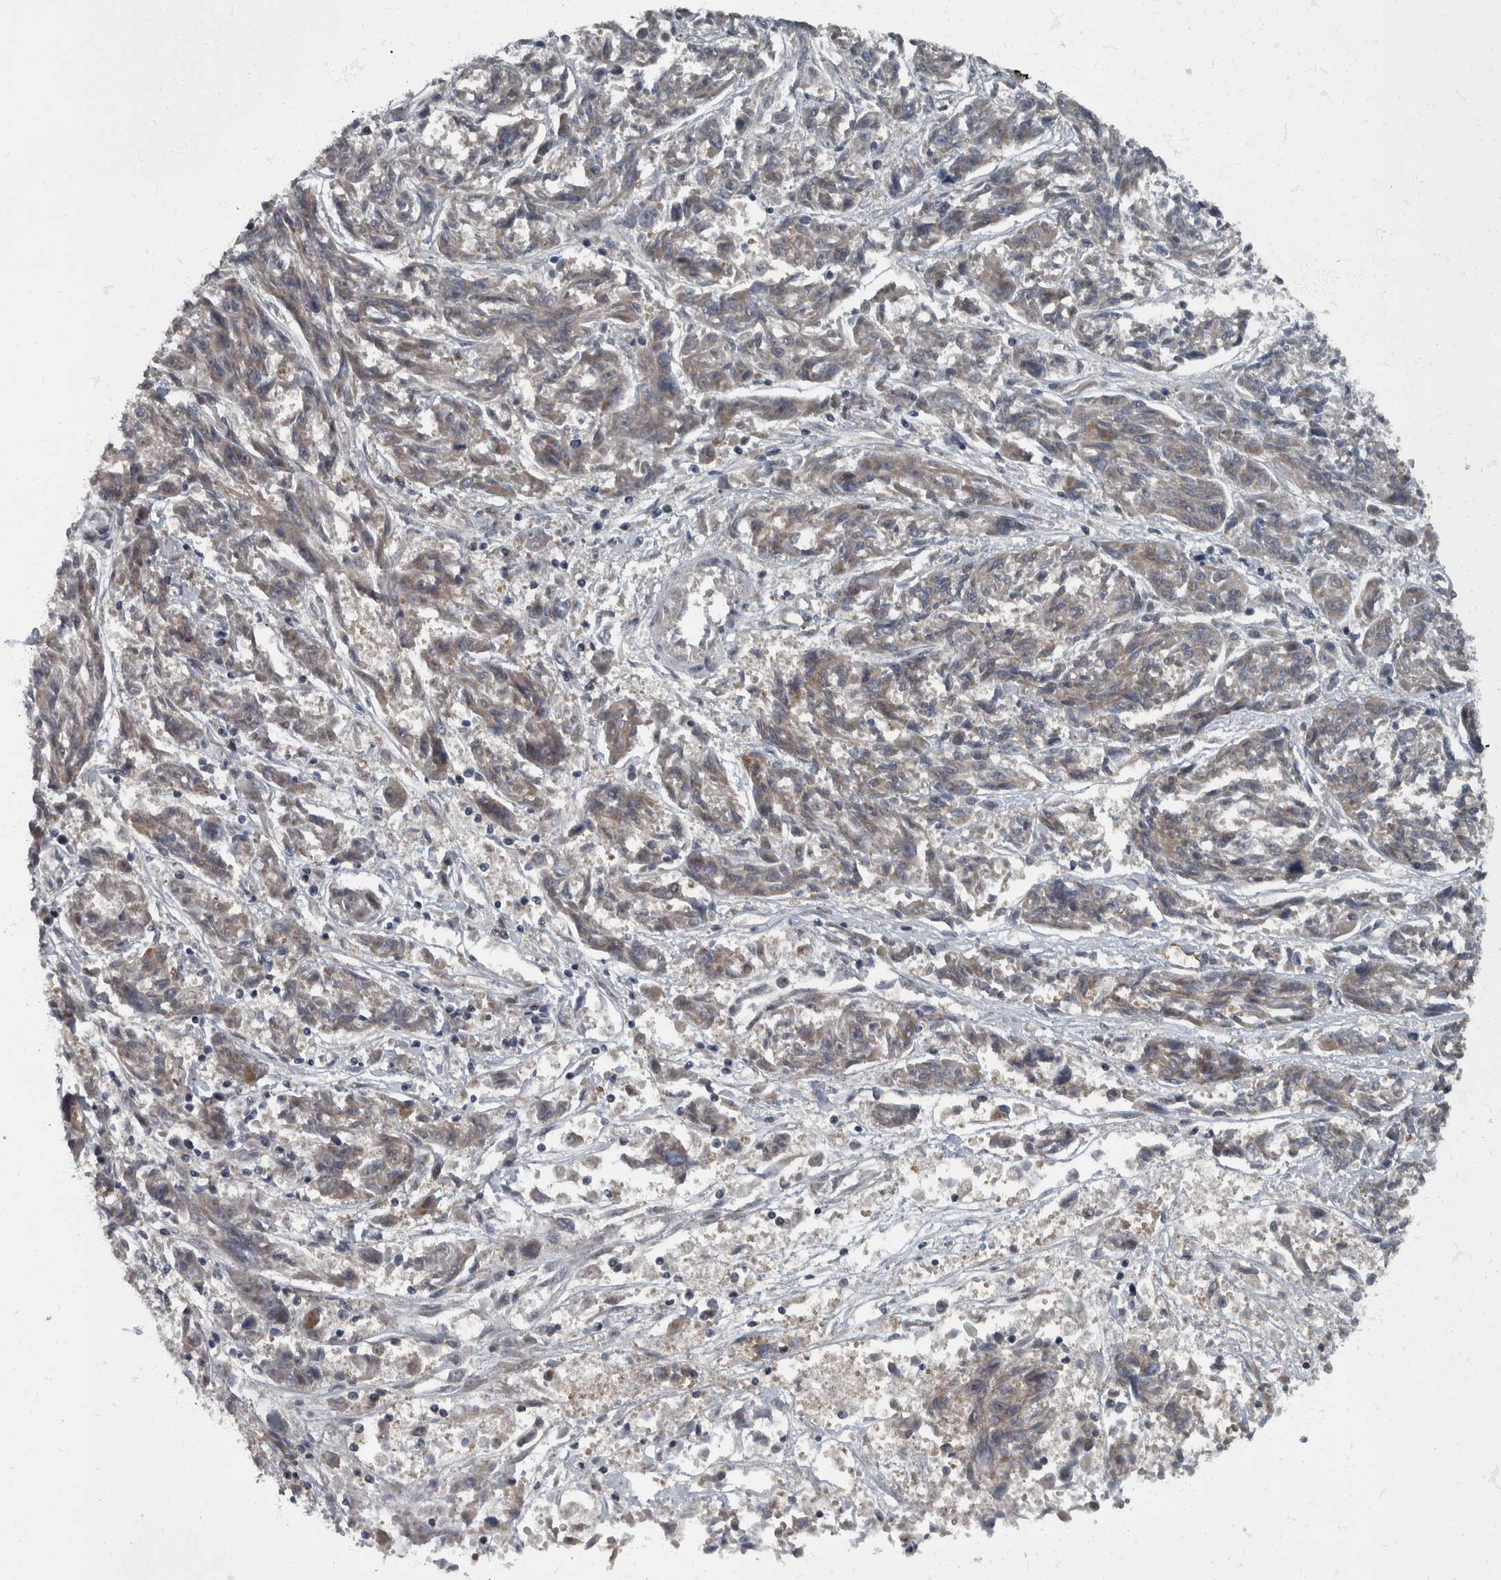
{"staining": {"intensity": "moderate", "quantity": ">75%", "location": "cytoplasmic/membranous"}, "tissue": "melanoma", "cell_type": "Tumor cells", "image_type": "cancer", "snomed": [{"axis": "morphology", "description": "Malignant melanoma, NOS"}, {"axis": "topography", "description": "Skin"}], "caption": "This histopathology image demonstrates melanoma stained with immunohistochemistry (IHC) to label a protein in brown. The cytoplasmic/membranous of tumor cells show moderate positivity for the protein. Nuclei are counter-stained blue.", "gene": "RABGGTB", "patient": {"sex": "male", "age": 53}}